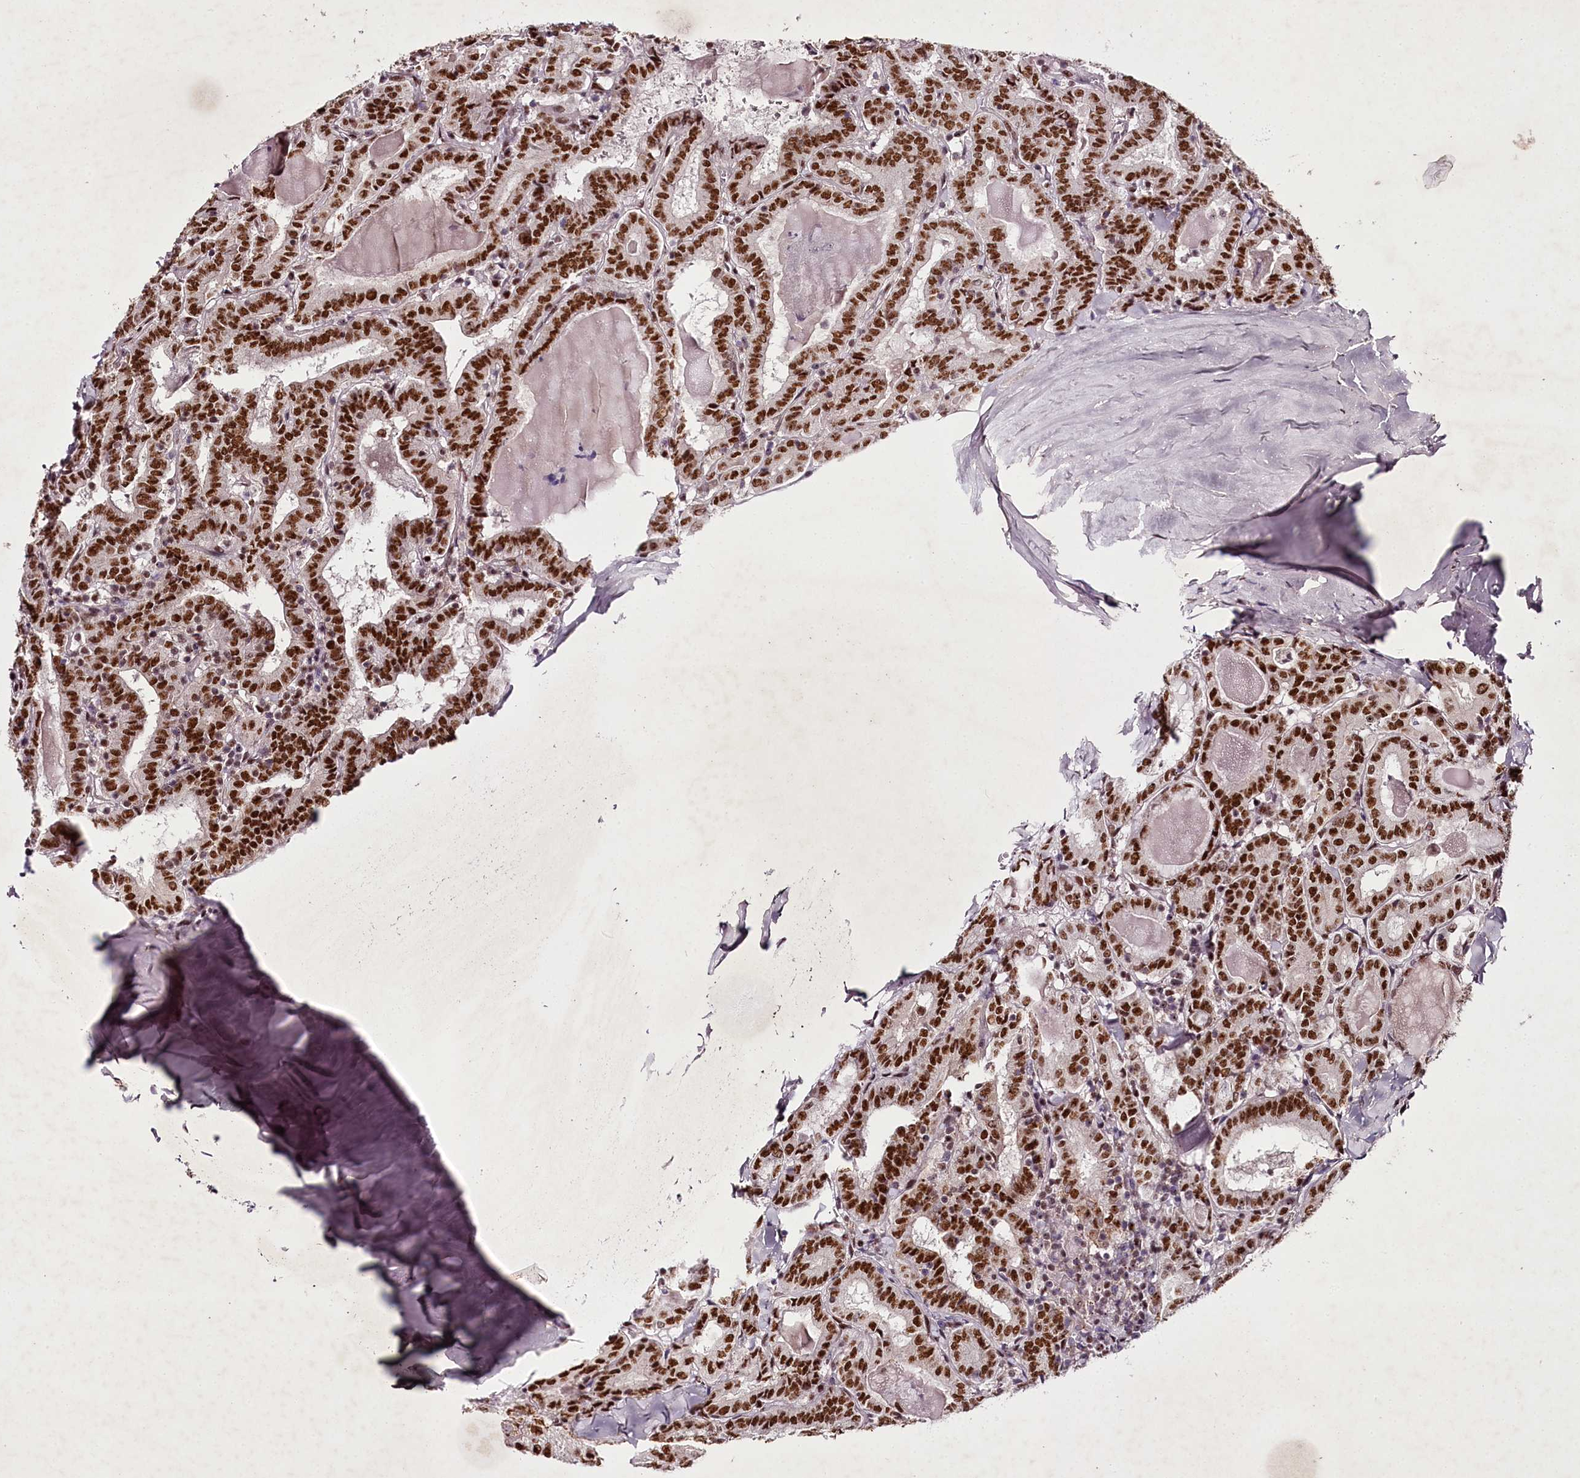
{"staining": {"intensity": "strong", "quantity": ">75%", "location": "nuclear"}, "tissue": "thyroid cancer", "cell_type": "Tumor cells", "image_type": "cancer", "snomed": [{"axis": "morphology", "description": "Papillary adenocarcinoma, NOS"}, {"axis": "topography", "description": "Thyroid gland"}], "caption": "Immunohistochemistry staining of thyroid cancer, which shows high levels of strong nuclear expression in about >75% of tumor cells indicating strong nuclear protein positivity. The staining was performed using DAB (3,3'-diaminobenzidine) (brown) for protein detection and nuclei were counterstained in hematoxylin (blue).", "gene": "PSPC1", "patient": {"sex": "female", "age": 72}}